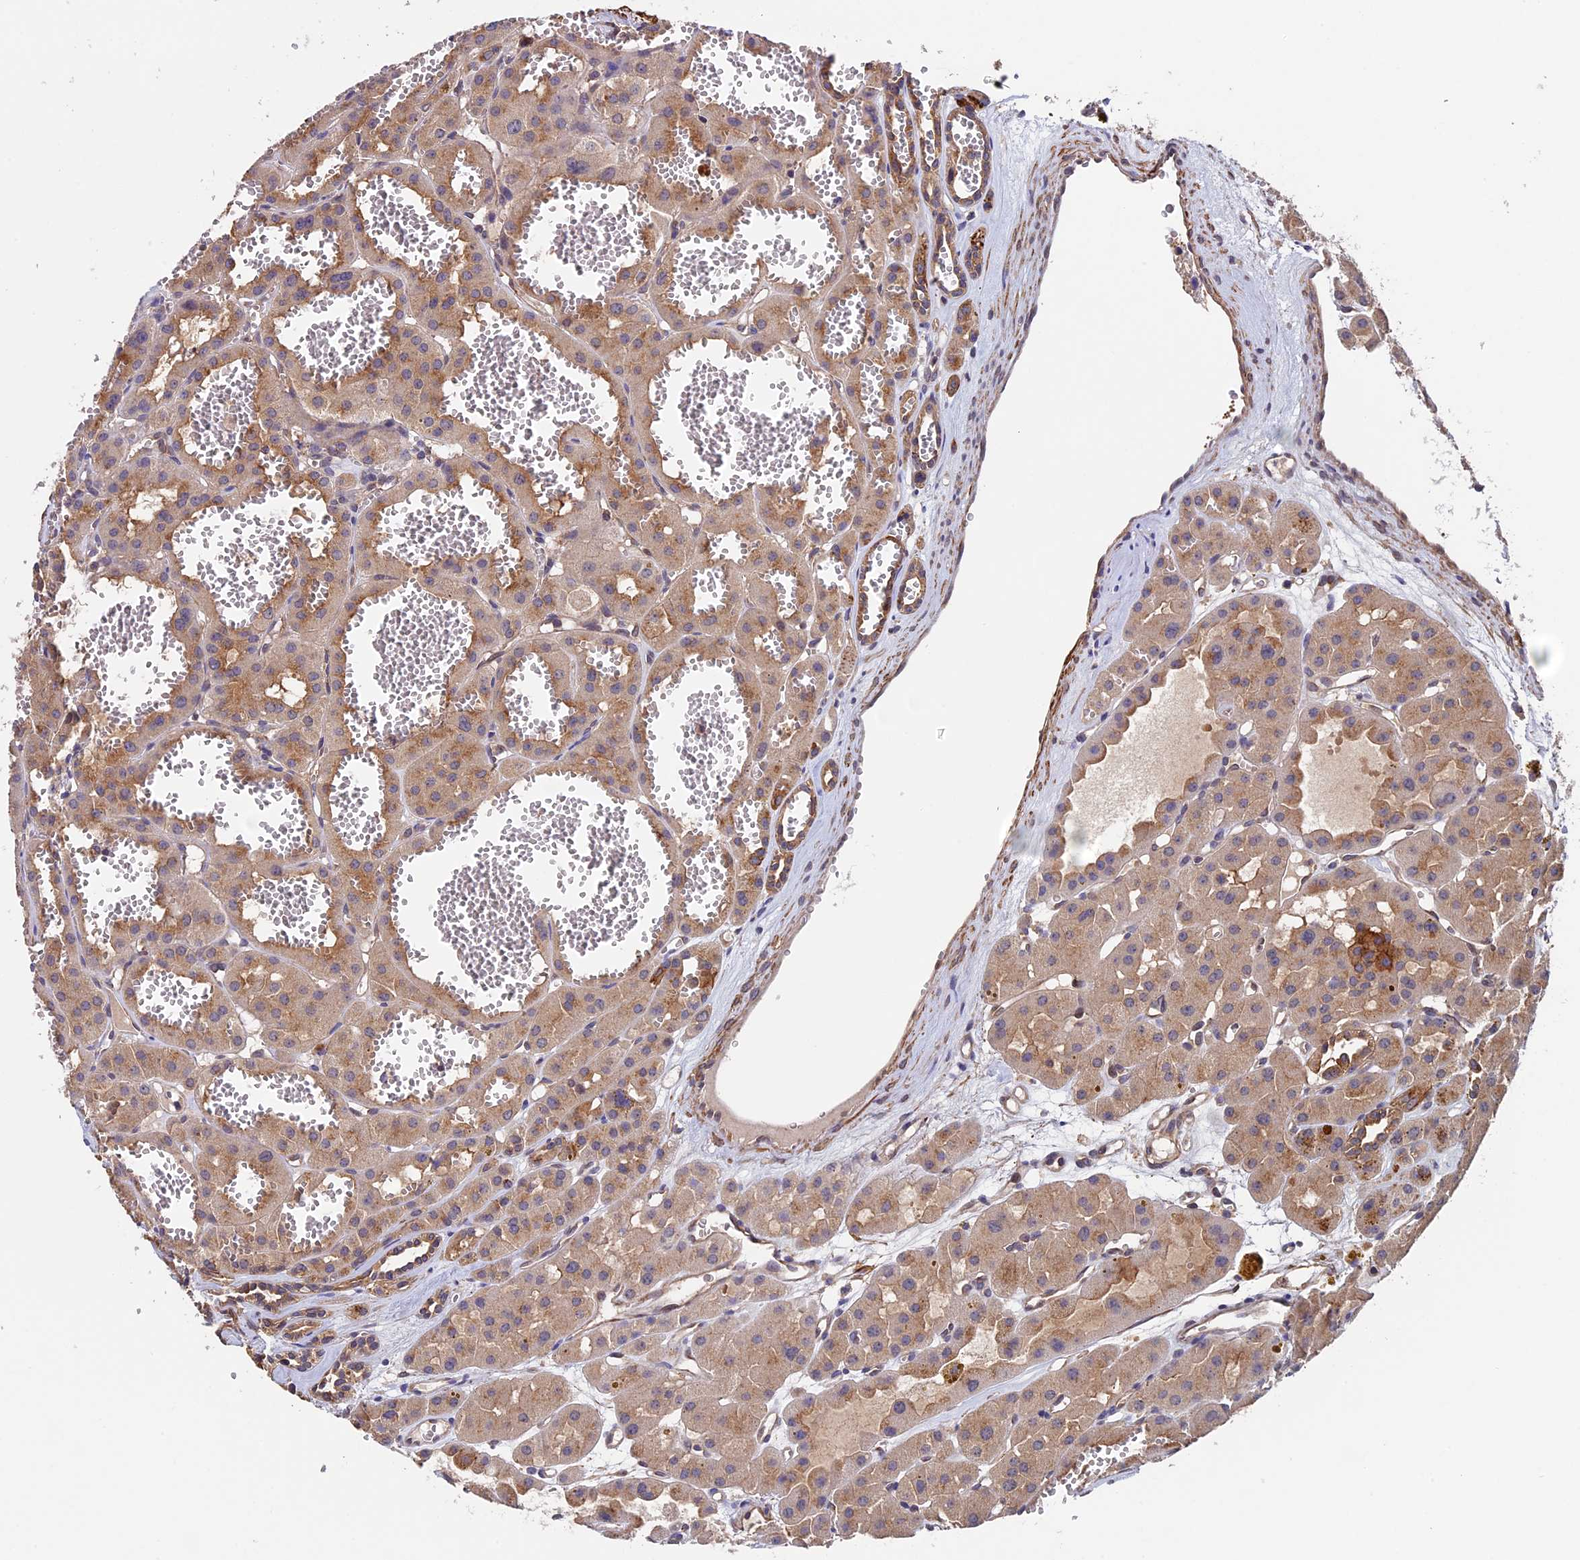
{"staining": {"intensity": "moderate", "quantity": "25%-75%", "location": "cytoplasmic/membranous"}, "tissue": "renal cancer", "cell_type": "Tumor cells", "image_type": "cancer", "snomed": [{"axis": "morphology", "description": "Carcinoma, NOS"}, {"axis": "topography", "description": "Kidney"}], "caption": "Carcinoma (renal) stained with immunohistochemistry reveals moderate cytoplasmic/membranous staining in approximately 25%-75% of tumor cells.", "gene": "SLC9A5", "patient": {"sex": "female", "age": 75}}